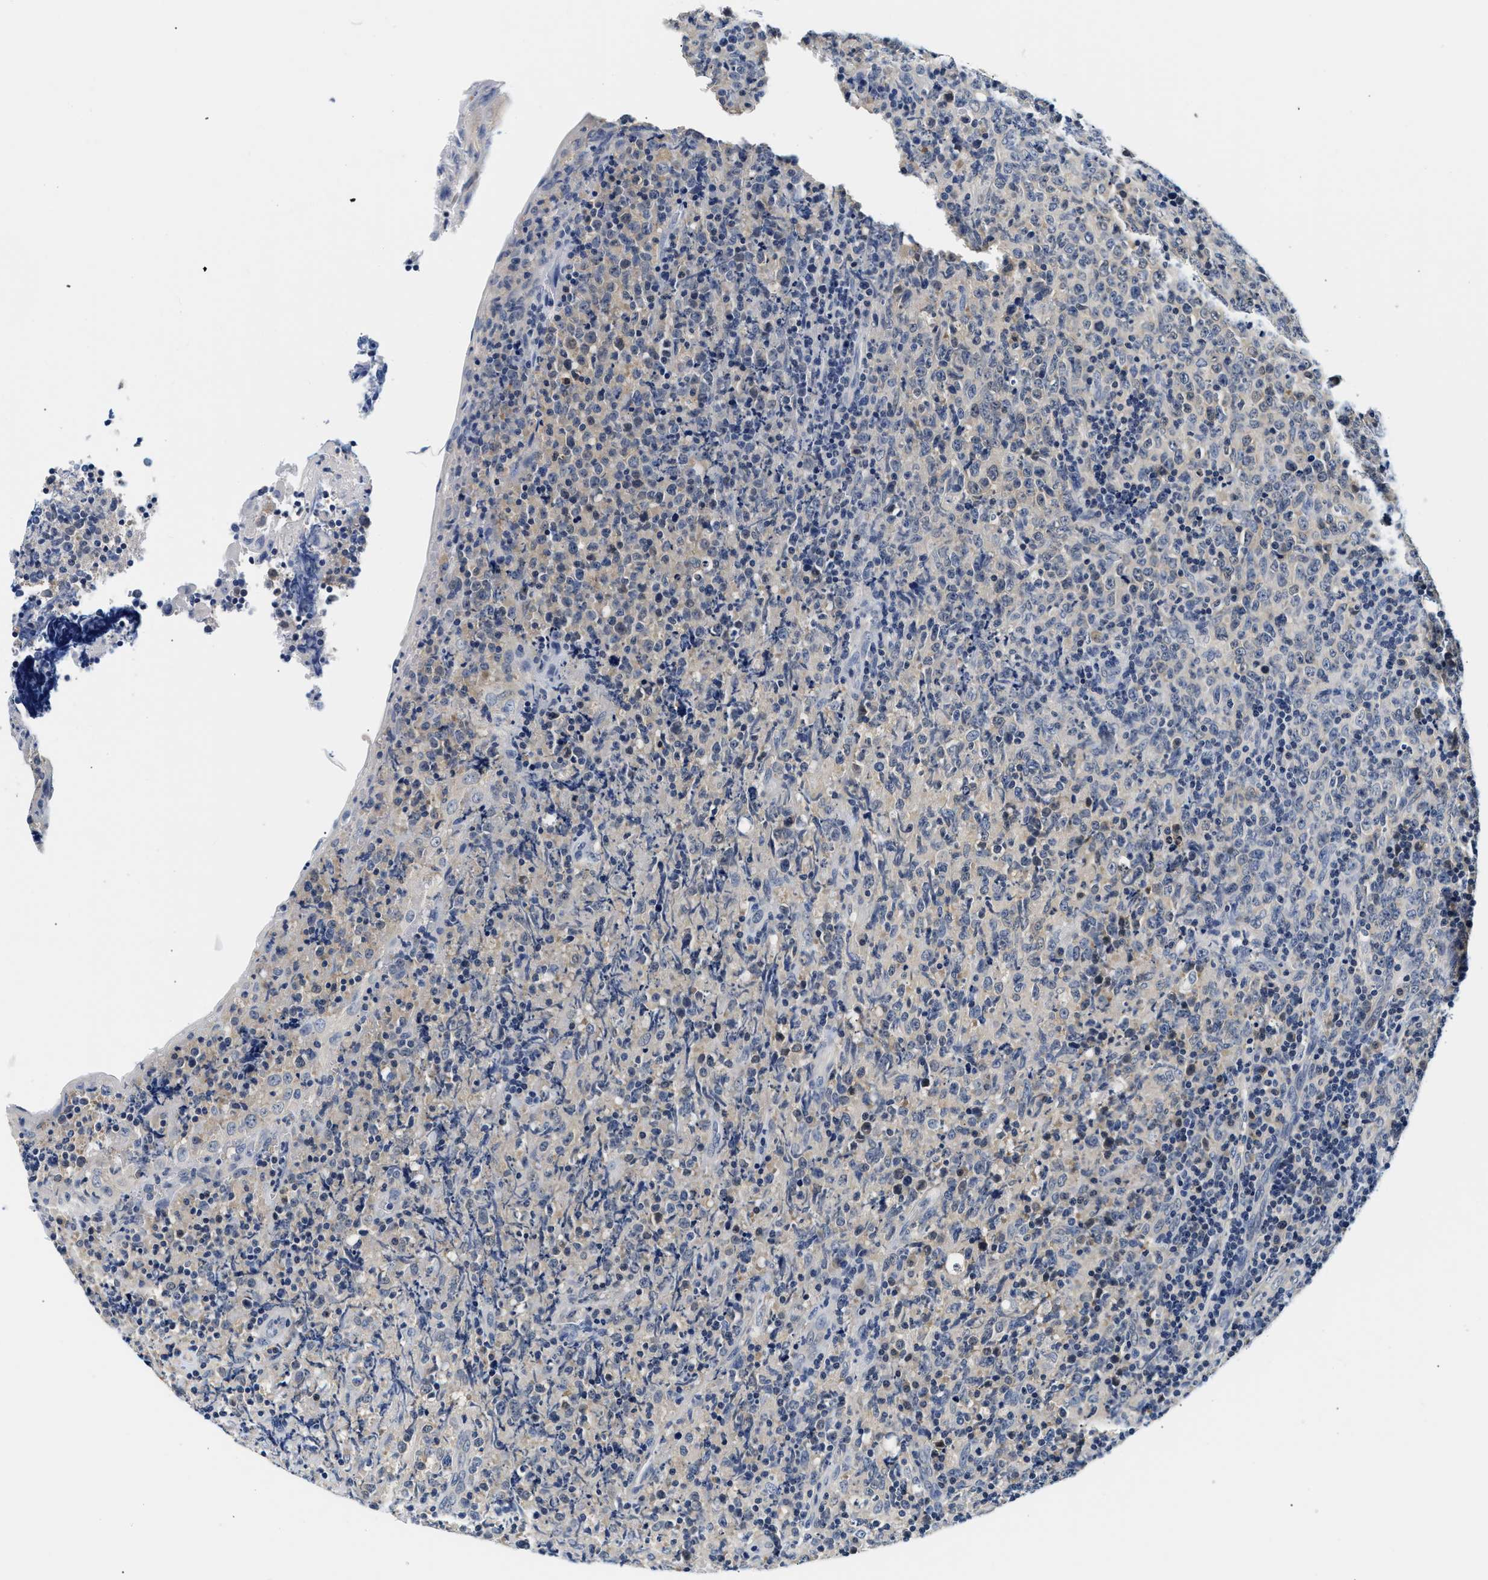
{"staining": {"intensity": "negative", "quantity": "none", "location": "none"}, "tissue": "lymphoma", "cell_type": "Tumor cells", "image_type": "cancer", "snomed": [{"axis": "morphology", "description": "Malignant lymphoma, non-Hodgkin's type, High grade"}, {"axis": "topography", "description": "Tonsil"}], "caption": "This is an immunohistochemistry photomicrograph of malignant lymphoma, non-Hodgkin's type (high-grade). There is no staining in tumor cells.", "gene": "UCHL3", "patient": {"sex": "female", "age": 36}}